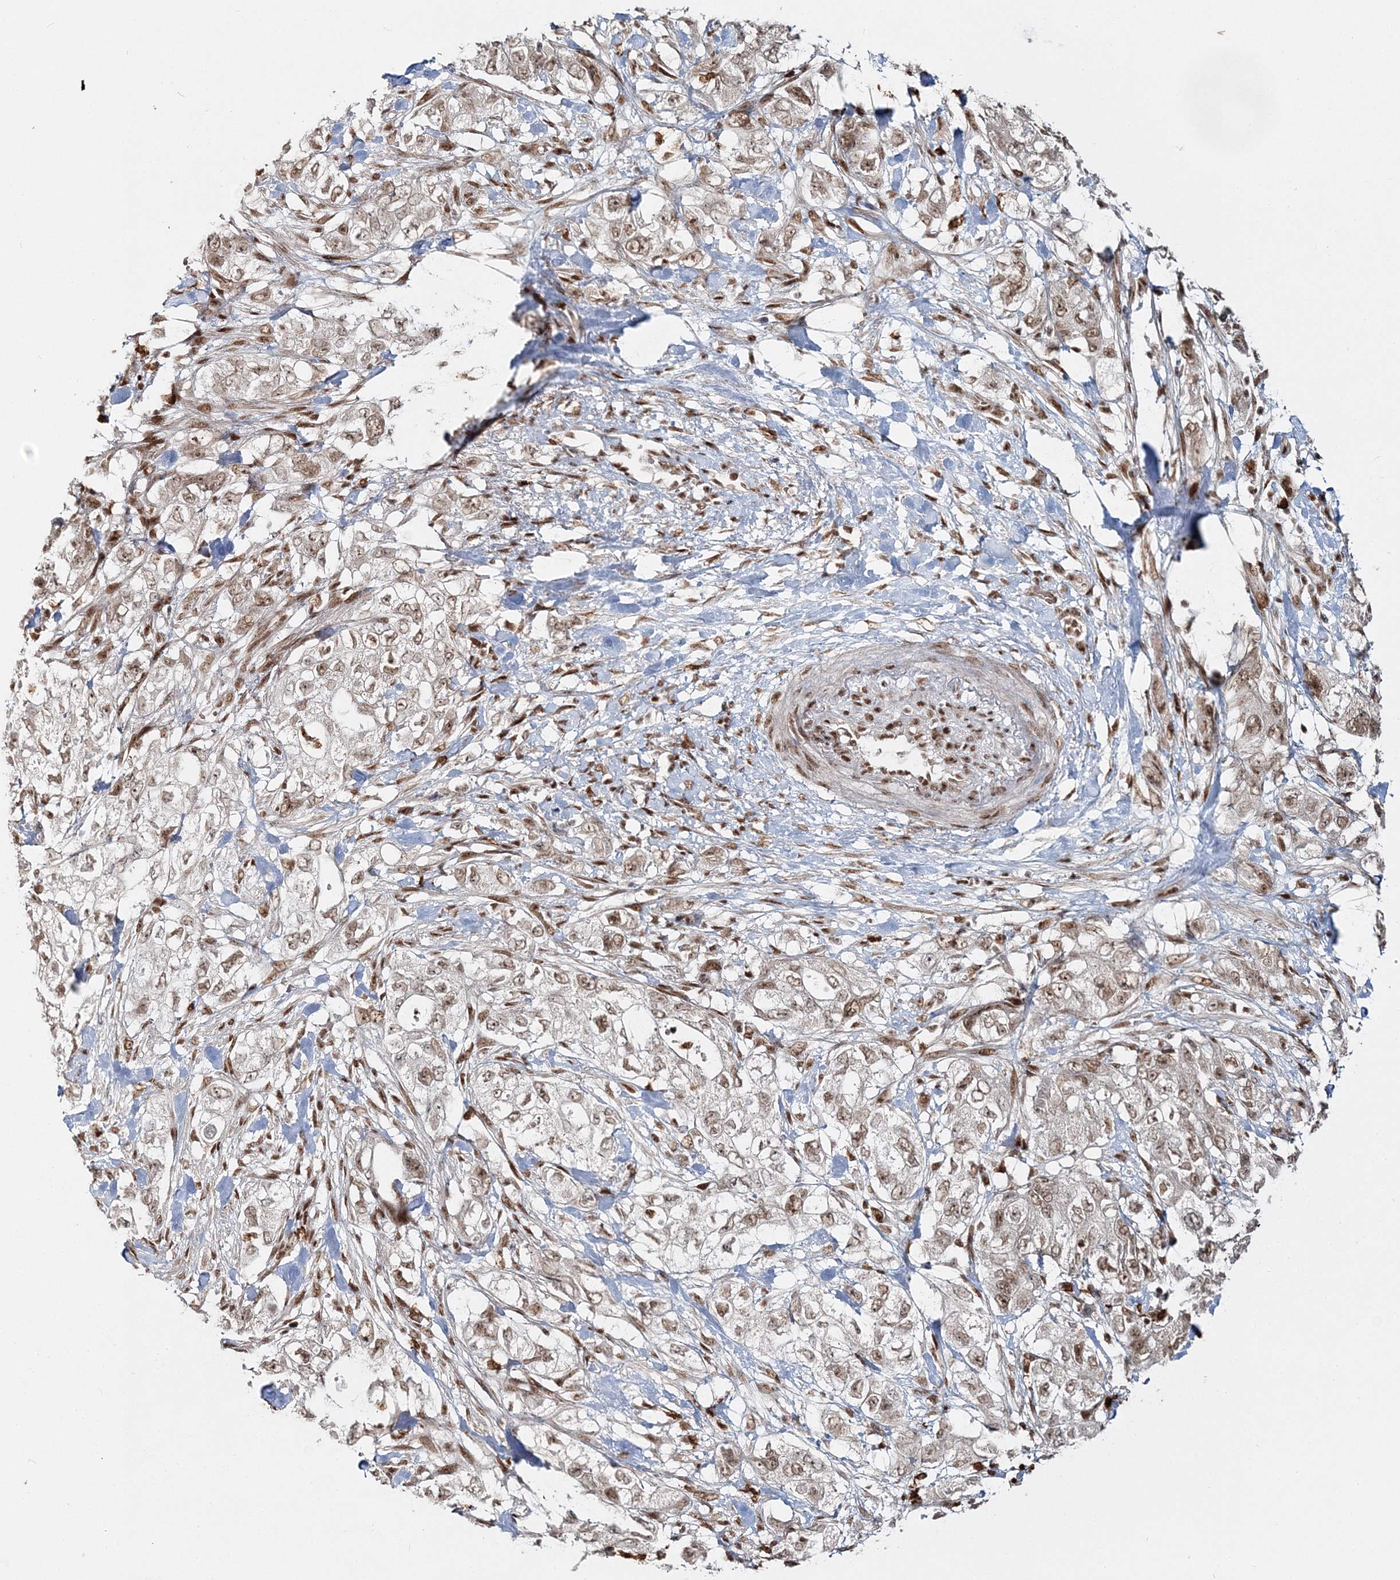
{"staining": {"intensity": "moderate", "quantity": ">75%", "location": "nuclear"}, "tissue": "pancreatic cancer", "cell_type": "Tumor cells", "image_type": "cancer", "snomed": [{"axis": "morphology", "description": "Adenocarcinoma, NOS"}, {"axis": "topography", "description": "Pancreas"}], "caption": "A high-resolution photomicrograph shows IHC staining of adenocarcinoma (pancreatic), which exhibits moderate nuclear expression in approximately >75% of tumor cells.", "gene": "QRICH1", "patient": {"sex": "female", "age": 73}}